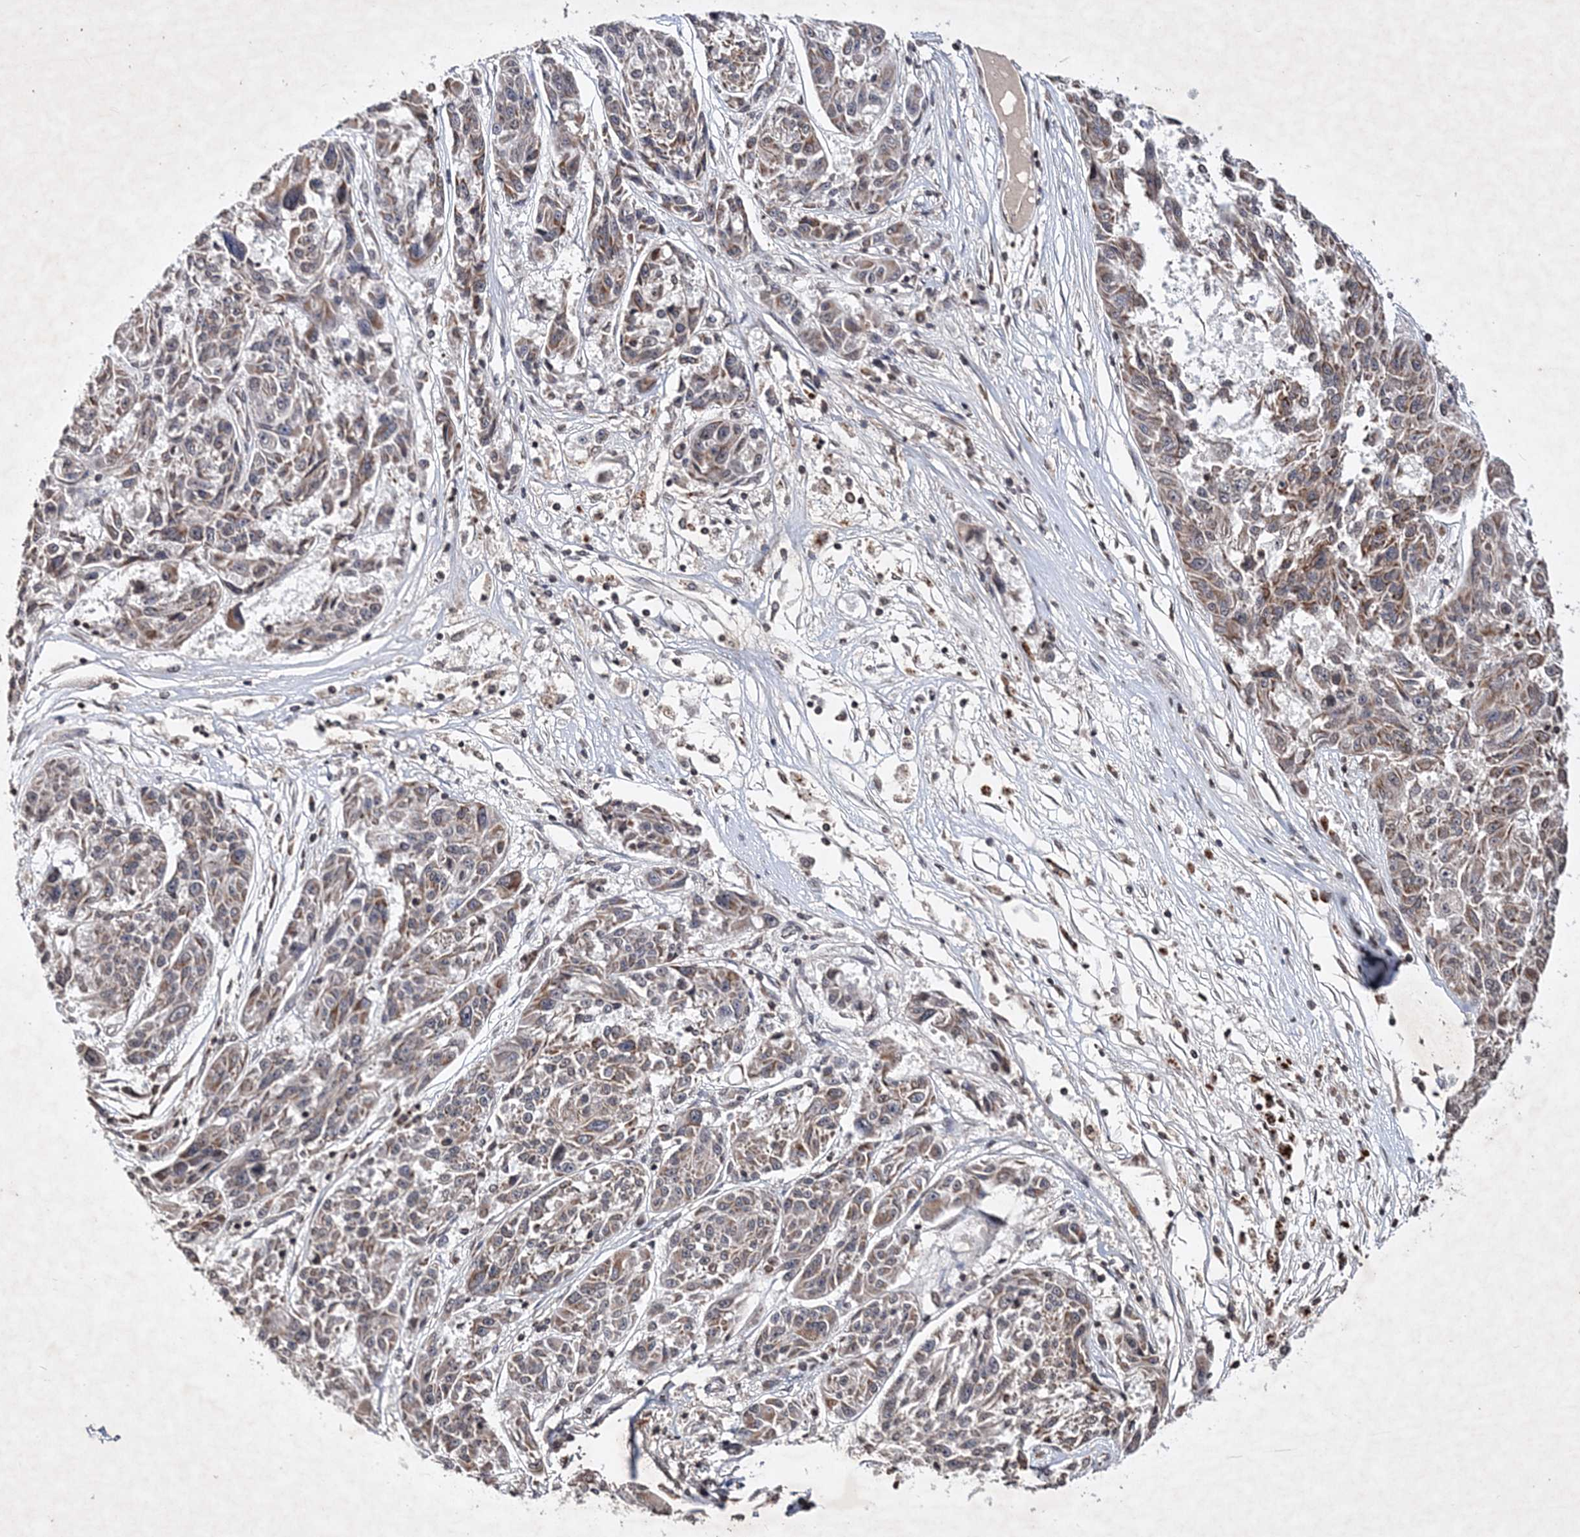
{"staining": {"intensity": "moderate", "quantity": ">75%", "location": "cytoplasmic/membranous"}, "tissue": "melanoma", "cell_type": "Tumor cells", "image_type": "cancer", "snomed": [{"axis": "morphology", "description": "Malignant melanoma, NOS"}, {"axis": "topography", "description": "Skin"}], "caption": "Immunohistochemistry (DAB (3,3'-diaminobenzidine)) staining of human melanoma shows moderate cytoplasmic/membranous protein staining in about >75% of tumor cells. The protein of interest is stained brown, and the nuclei are stained in blue (DAB IHC with brightfield microscopy, high magnification).", "gene": "SOWAHB", "patient": {"sex": "male", "age": 53}}